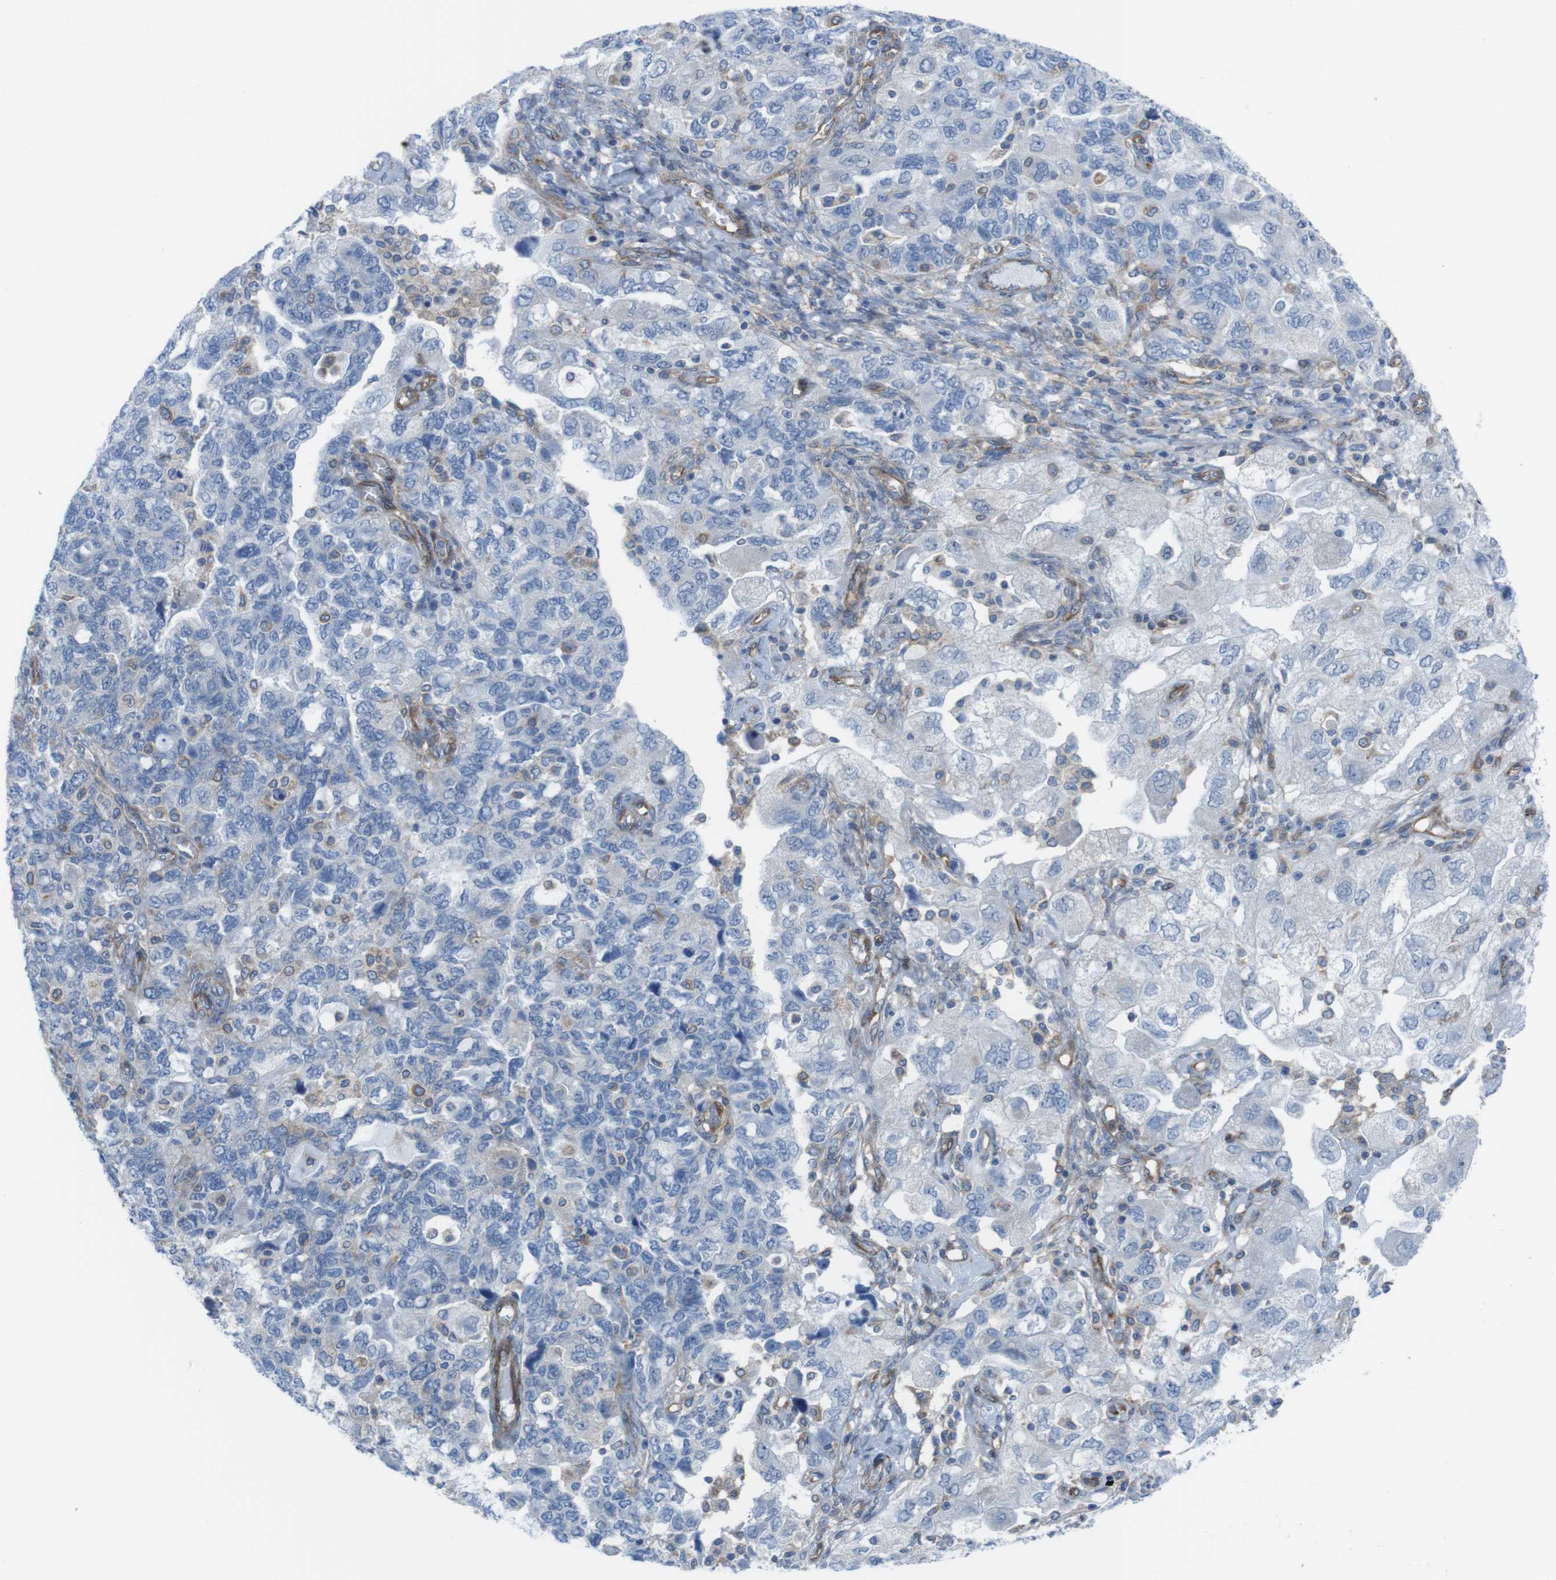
{"staining": {"intensity": "negative", "quantity": "none", "location": "none"}, "tissue": "ovarian cancer", "cell_type": "Tumor cells", "image_type": "cancer", "snomed": [{"axis": "morphology", "description": "Carcinoma, NOS"}, {"axis": "morphology", "description": "Cystadenocarcinoma, serous, NOS"}, {"axis": "topography", "description": "Ovary"}], "caption": "A high-resolution micrograph shows immunohistochemistry staining of ovarian cancer (carcinoma), which demonstrates no significant positivity in tumor cells.", "gene": "DIAPH2", "patient": {"sex": "female", "age": 69}}